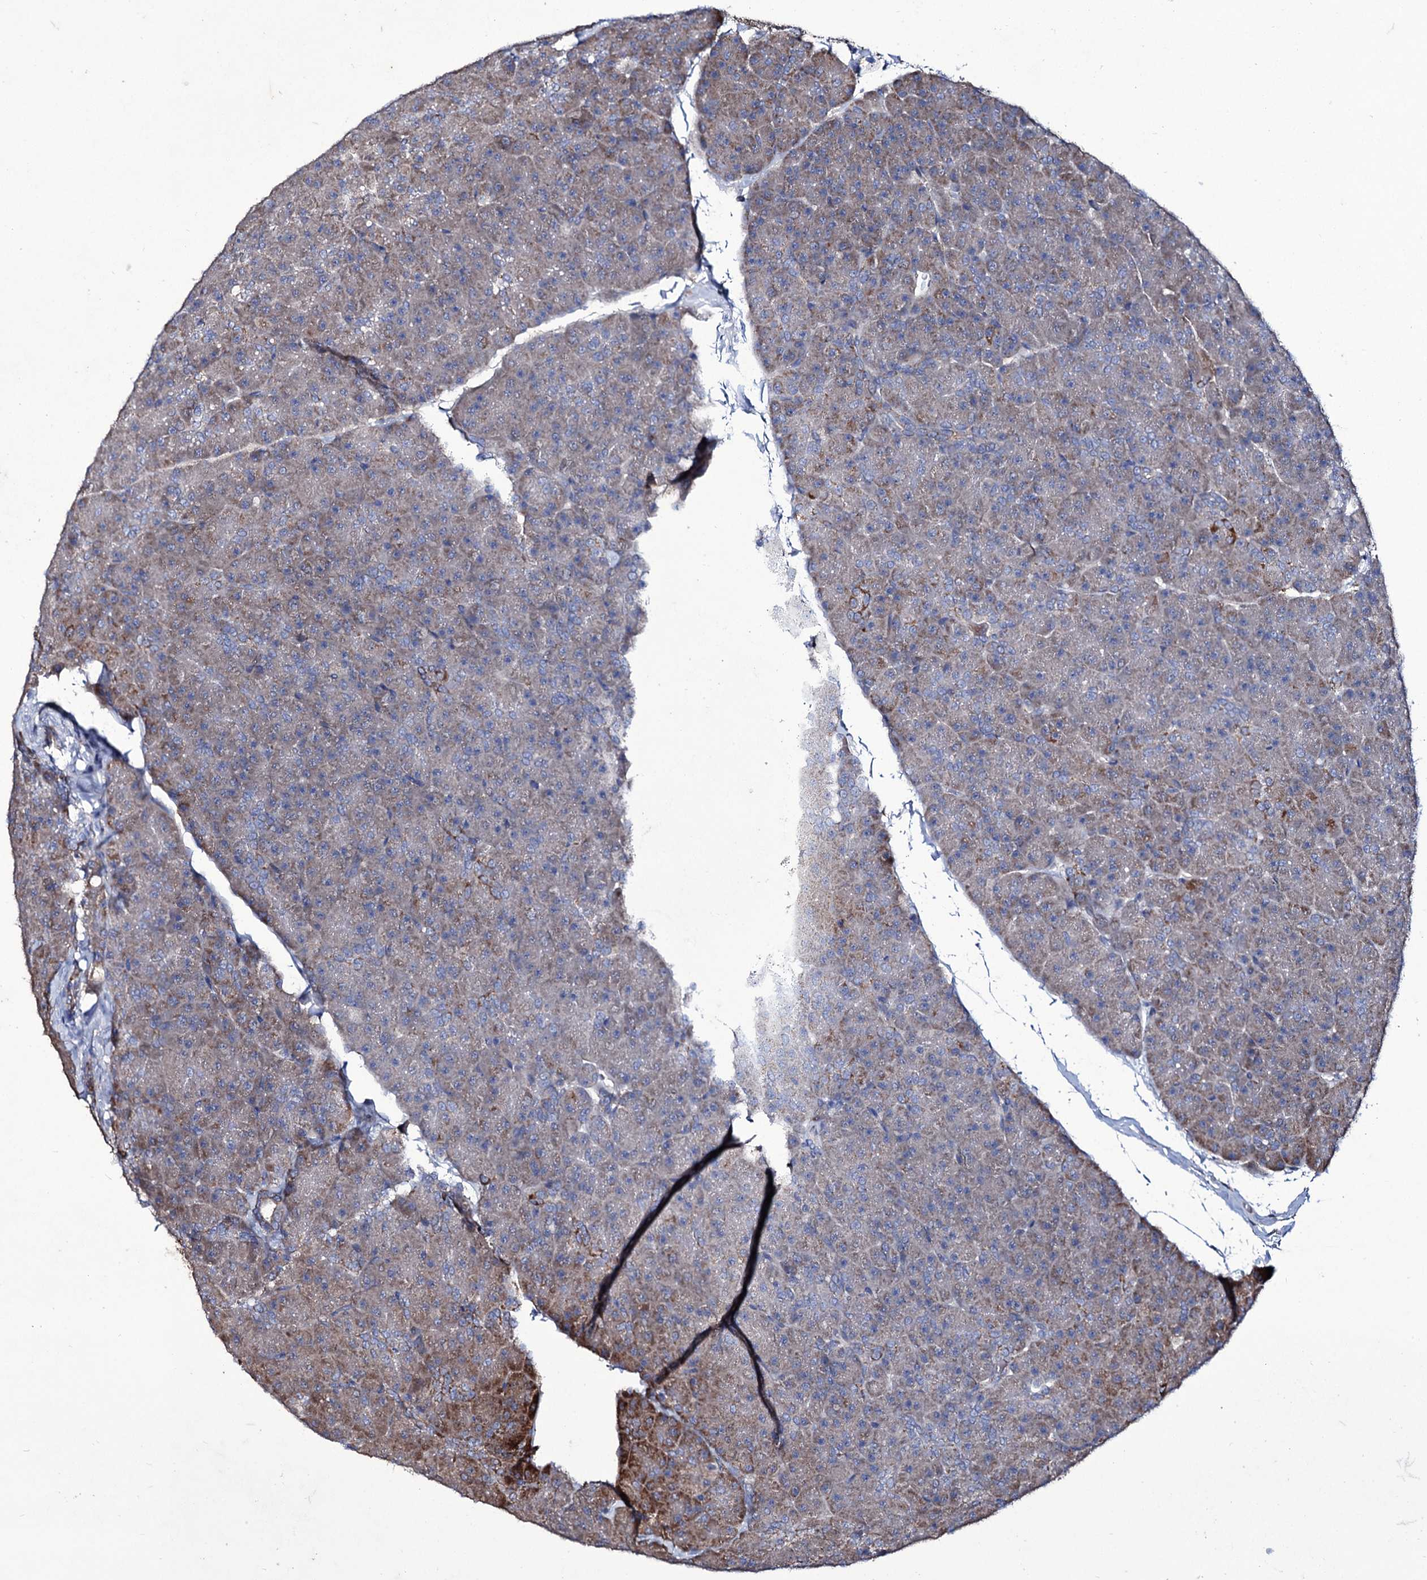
{"staining": {"intensity": "moderate", "quantity": "25%-75%", "location": "cytoplasmic/membranous"}, "tissue": "pancreas", "cell_type": "Exocrine glandular cells", "image_type": "normal", "snomed": [{"axis": "morphology", "description": "Normal tissue, NOS"}, {"axis": "topography", "description": "Pancreas"}], "caption": "High-power microscopy captured an immunohistochemistry micrograph of normal pancreas, revealing moderate cytoplasmic/membranous staining in about 25%-75% of exocrine glandular cells. (IHC, brightfield microscopy, high magnification).", "gene": "TUBGCP5", "patient": {"sex": "male", "age": 36}}